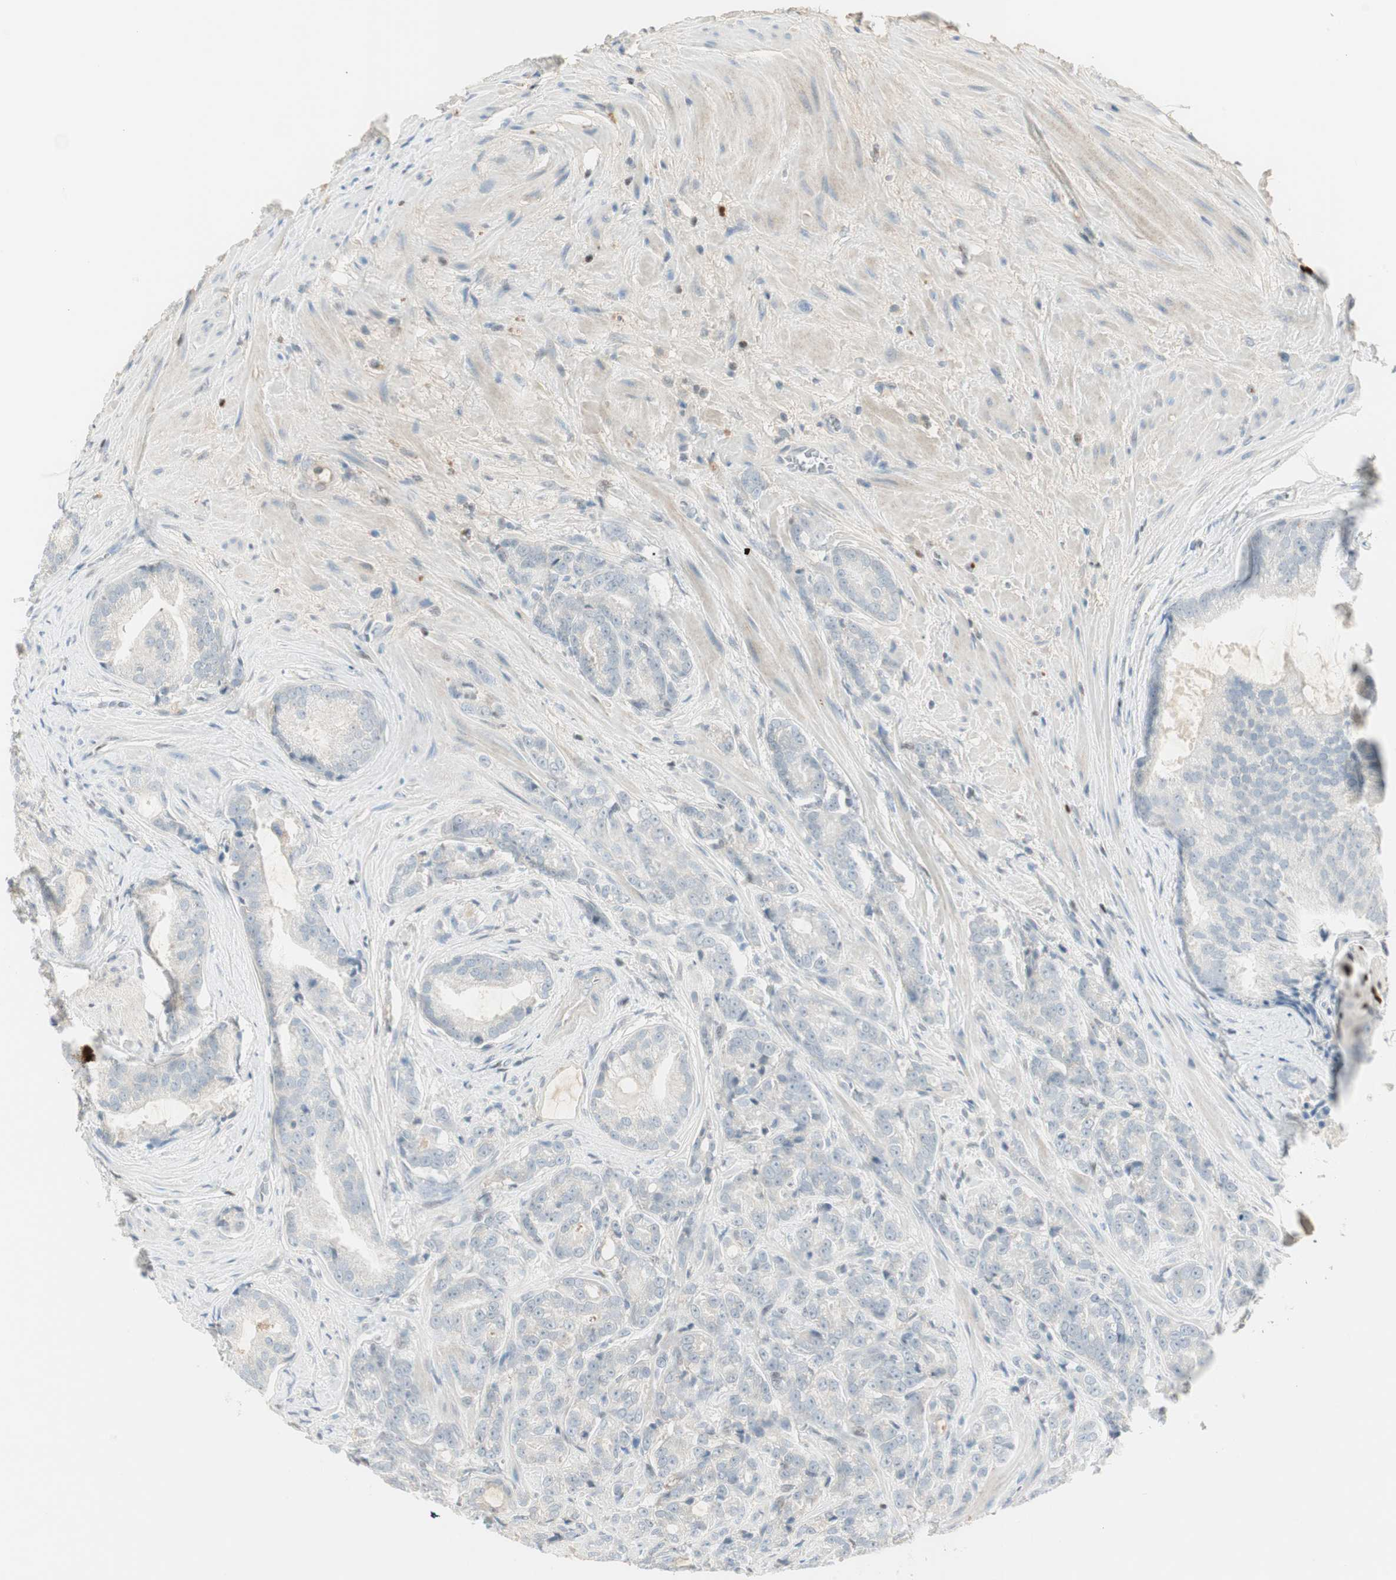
{"staining": {"intensity": "negative", "quantity": "none", "location": "none"}, "tissue": "prostate cancer", "cell_type": "Tumor cells", "image_type": "cancer", "snomed": [{"axis": "morphology", "description": "Adenocarcinoma, Low grade"}, {"axis": "topography", "description": "Prostate"}], "caption": "Protein analysis of adenocarcinoma (low-grade) (prostate) reveals no significant staining in tumor cells. (DAB (3,3'-diaminobenzidine) immunohistochemistry (IHC) visualized using brightfield microscopy, high magnification).", "gene": "RUNX2", "patient": {"sex": "male", "age": 58}}